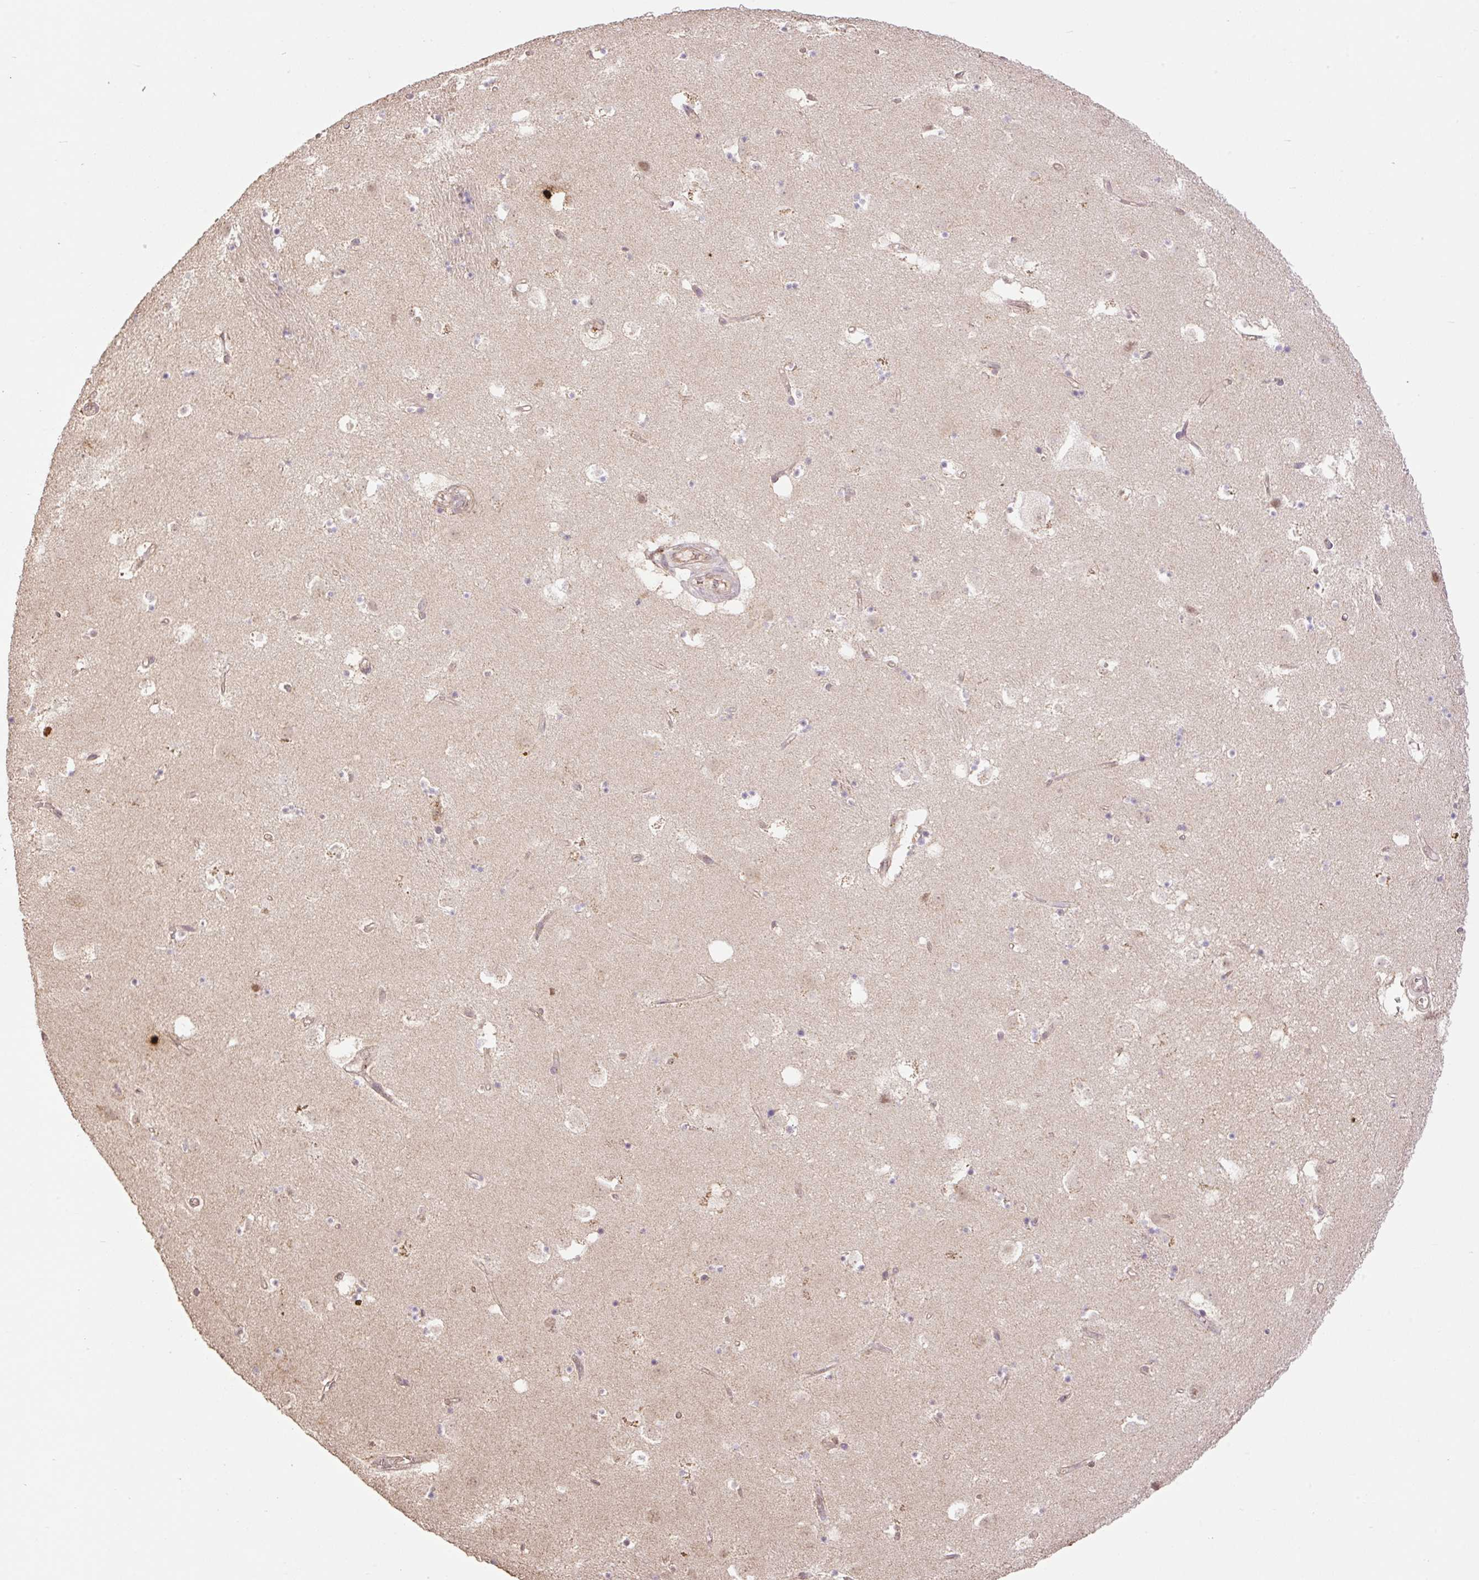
{"staining": {"intensity": "negative", "quantity": "none", "location": "none"}, "tissue": "caudate", "cell_type": "Glial cells", "image_type": "normal", "snomed": [{"axis": "morphology", "description": "Normal tissue, NOS"}, {"axis": "topography", "description": "Lateral ventricle wall"}], "caption": "A high-resolution image shows immunohistochemistry staining of benign caudate, which reveals no significant positivity in glial cells. Brightfield microscopy of IHC stained with DAB (3,3'-diaminobenzidine) (brown) and hematoxylin (blue), captured at high magnification.", "gene": "VPS25", "patient": {"sex": "male", "age": 58}}